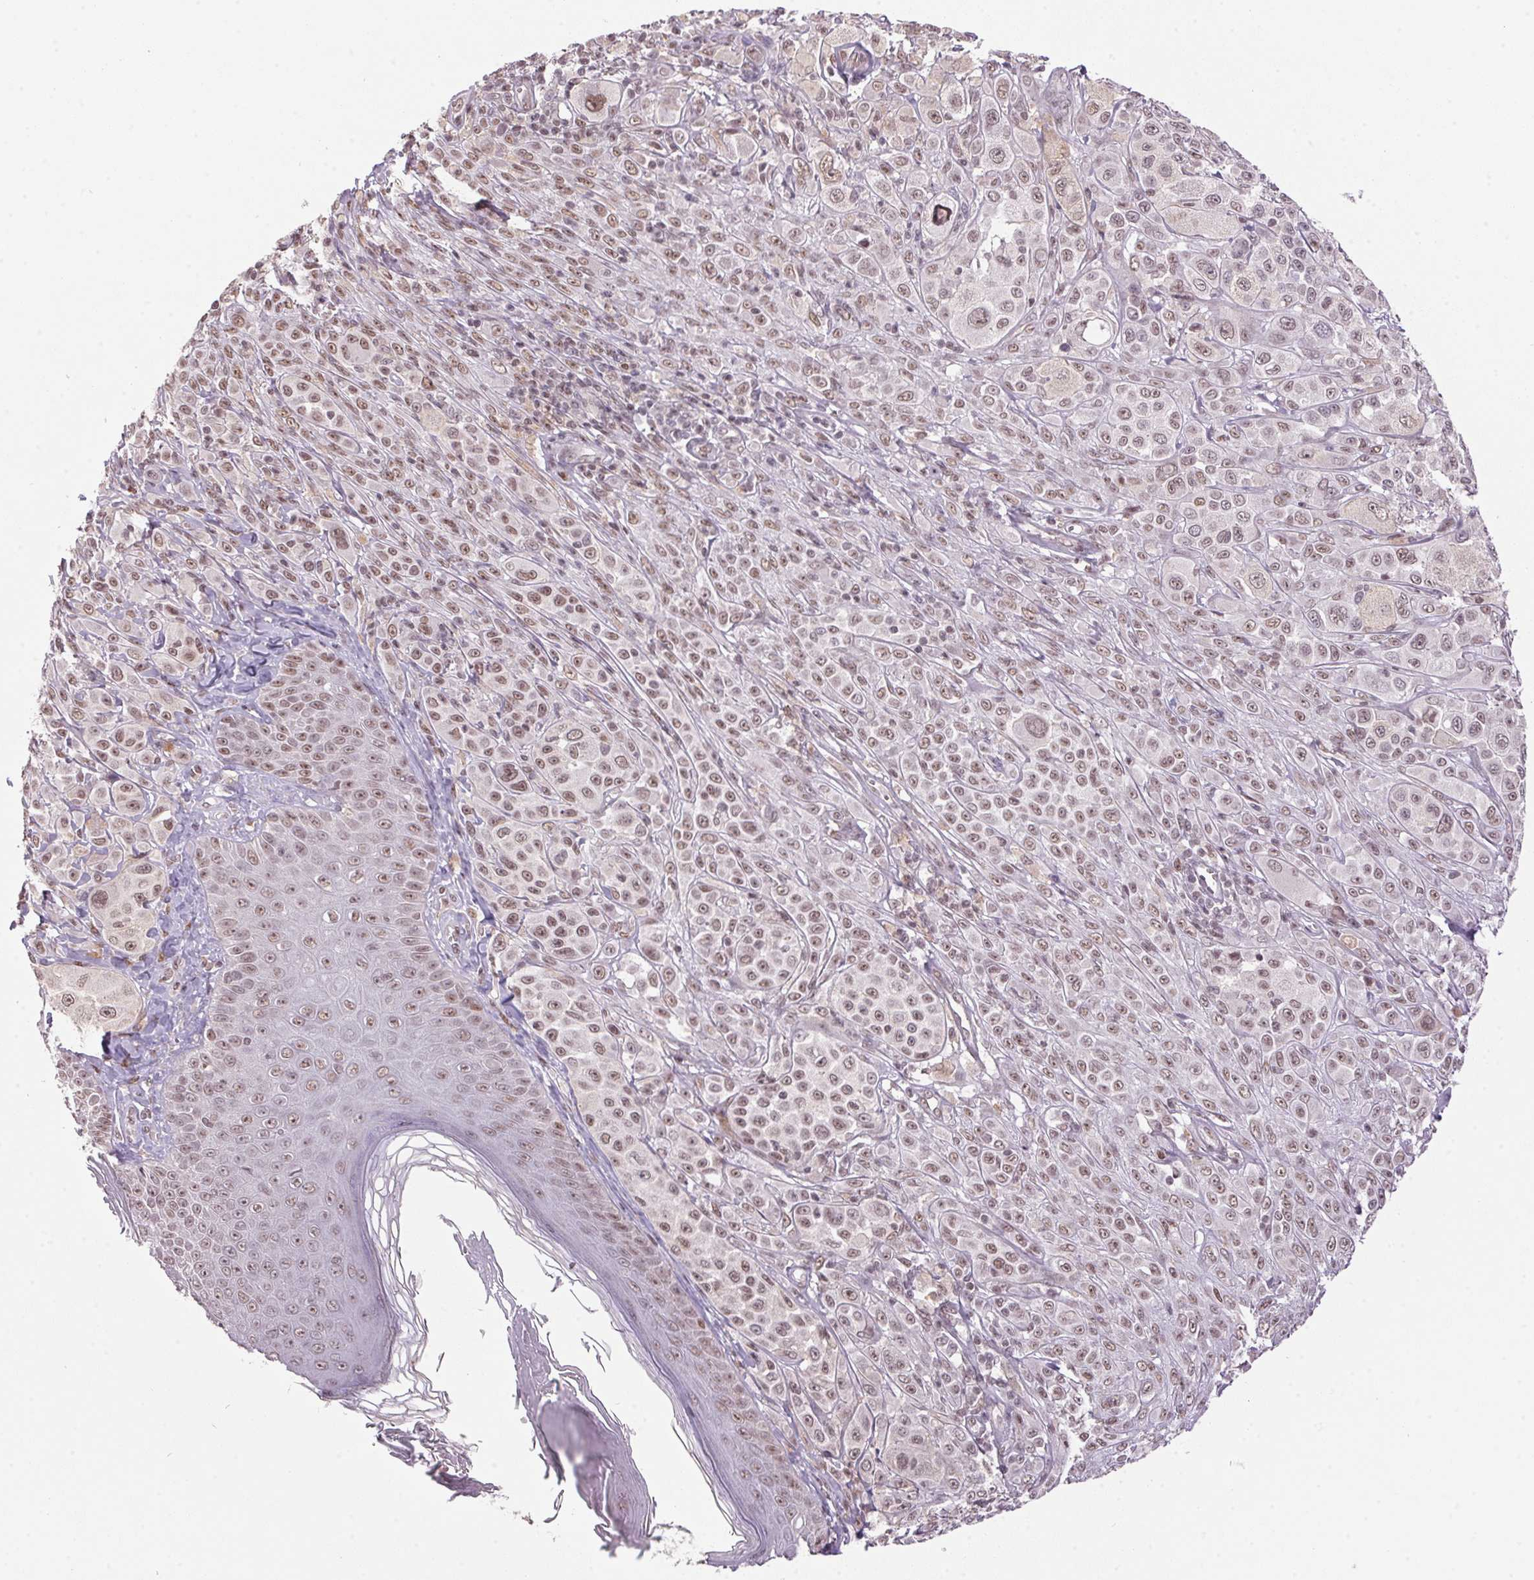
{"staining": {"intensity": "moderate", "quantity": "25%-75%", "location": "nuclear"}, "tissue": "melanoma", "cell_type": "Tumor cells", "image_type": "cancer", "snomed": [{"axis": "morphology", "description": "Malignant melanoma, NOS"}, {"axis": "topography", "description": "Skin"}], "caption": "Human melanoma stained with a protein marker reveals moderate staining in tumor cells.", "gene": "ZBTB4", "patient": {"sex": "male", "age": 67}}